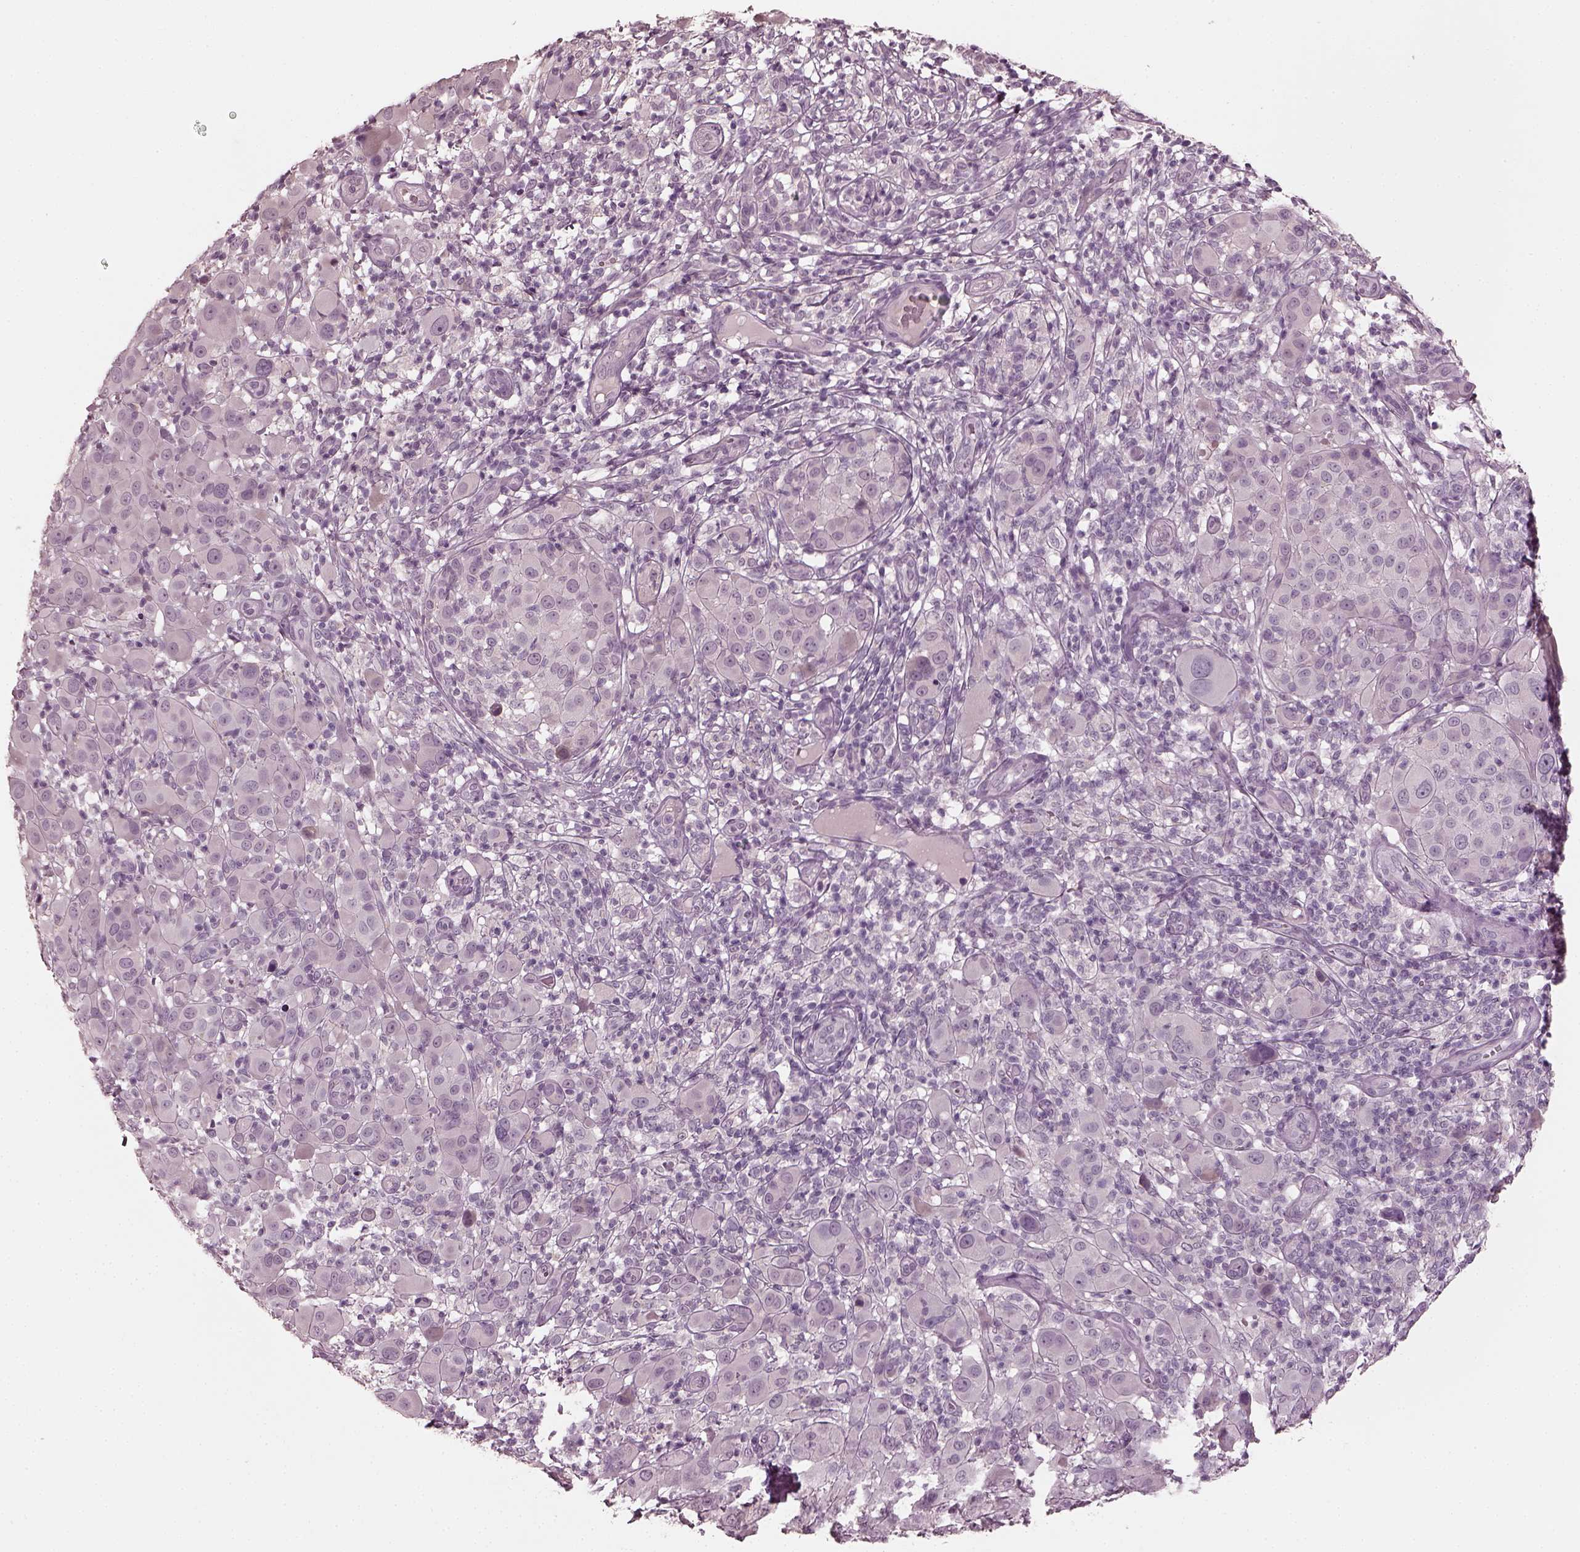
{"staining": {"intensity": "negative", "quantity": "none", "location": "none"}, "tissue": "melanoma", "cell_type": "Tumor cells", "image_type": "cancer", "snomed": [{"axis": "morphology", "description": "Malignant melanoma, NOS"}, {"axis": "topography", "description": "Skin"}], "caption": "Immunohistochemistry of human malignant melanoma exhibits no positivity in tumor cells.", "gene": "RCVRN", "patient": {"sex": "female", "age": 87}}